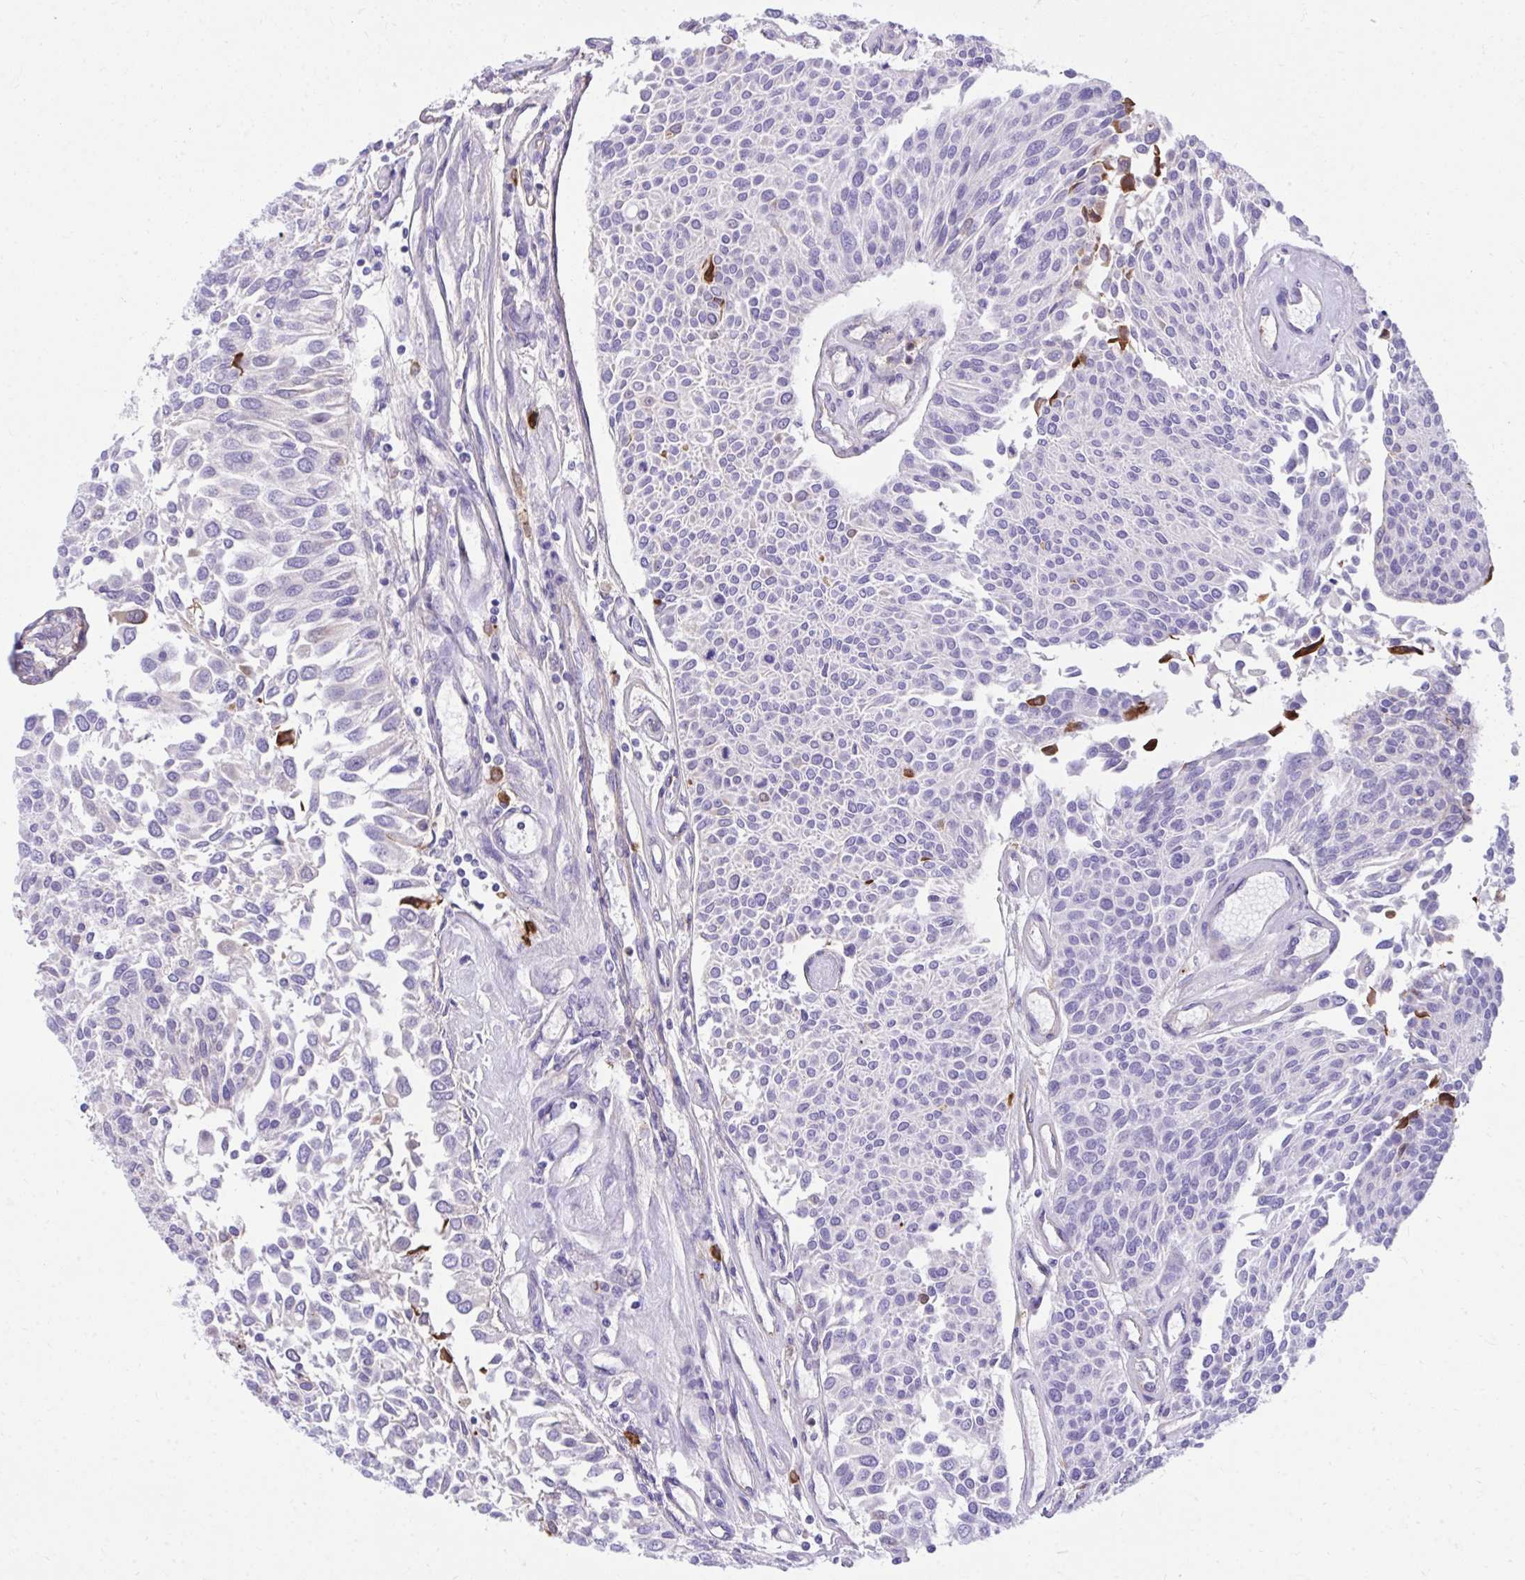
{"staining": {"intensity": "negative", "quantity": "none", "location": "none"}, "tissue": "urothelial cancer", "cell_type": "Tumor cells", "image_type": "cancer", "snomed": [{"axis": "morphology", "description": "Urothelial carcinoma, NOS"}, {"axis": "topography", "description": "Urinary bladder"}], "caption": "Immunohistochemistry histopathology image of urothelial cancer stained for a protein (brown), which shows no positivity in tumor cells. (Stains: DAB immunohistochemistry (IHC) with hematoxylin counter stain, Microscopy: brightfield microscopy at high magnification).", "gene": "HRG", "patient": {"sex": "male", "age": 55}}